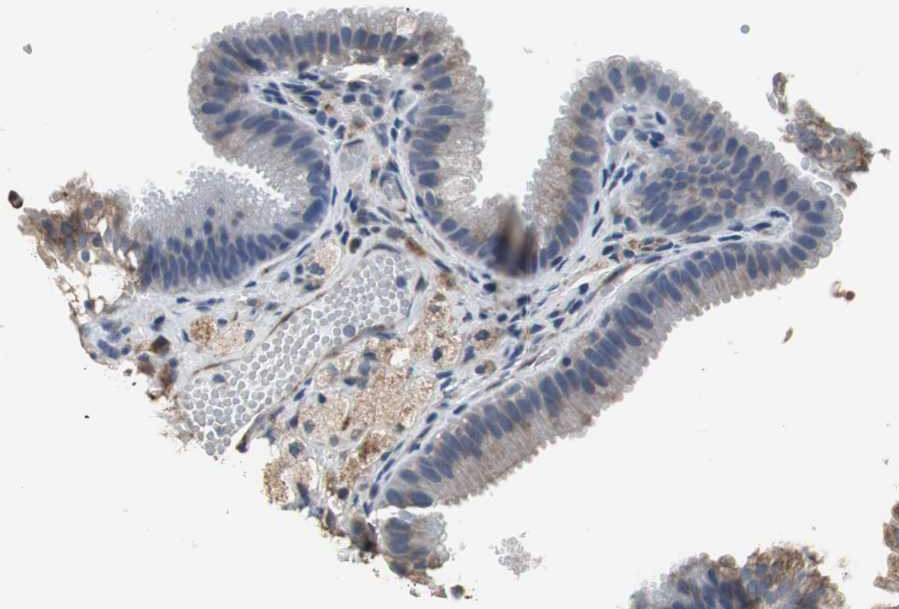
{"staining": {"intensity": "moderate", "quantity": ">75%", "location": "cytoplasmic/membranous"}, "tissue": "gallbladder", "cell_type": "Glandular cells", "image_type": "normal", "snomed": [{"axis": "morphology", "description": "Normal tissue, NOS"}, {"axis": "topography", "description": "Gallbladder"}], "caption": "Protein expression analysis of normal human gallbladder reveals moderate cytoplasmic/membranous staining in about >75% of glandular cells. Using DAB (brown) and hematoxylin (blue) stains, captured at high magnification using brightfield microscopy.", "gene": "CALU", "patient": {"sex": "female", "age": 24}}